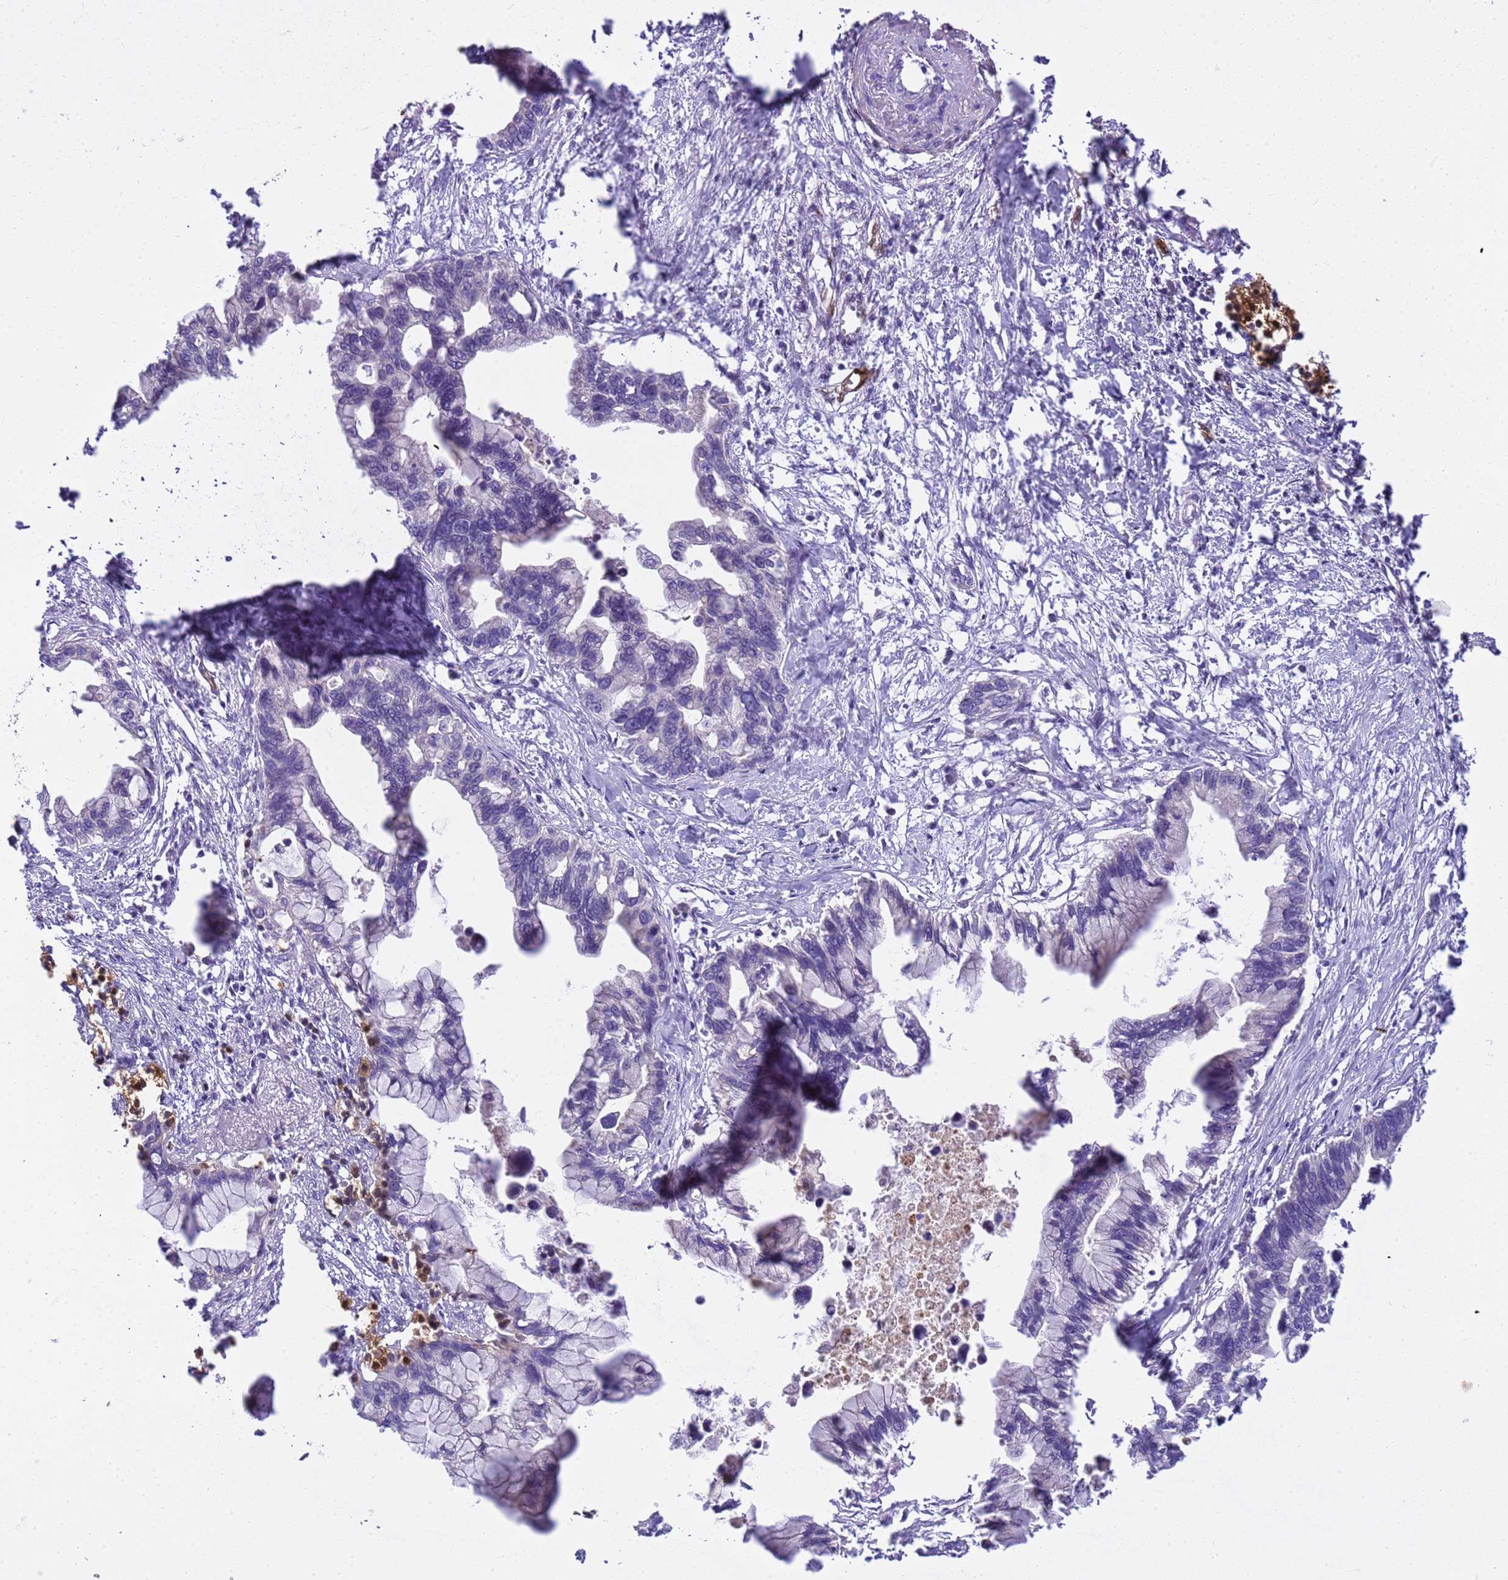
{"staining": {"intensity": "weak", "quantity": "<25%", "location": "cytoplasmic/membranous"}, "tissue": "pancreatic cancer", "cell_type": "Tumor cells", "image_type": "cancer", "snomed": [{"axis": "morphology", "description": "Adenocarcinoma, NOS"}, {"axis": "topography", "description": "Pancreas"}], "caption": "The image shows no staining of tumor cells in pancreatic cancer (adenocarcinoma).", "gene": "PLCXD3", "patient": {"sex": "female", "age": 83}}